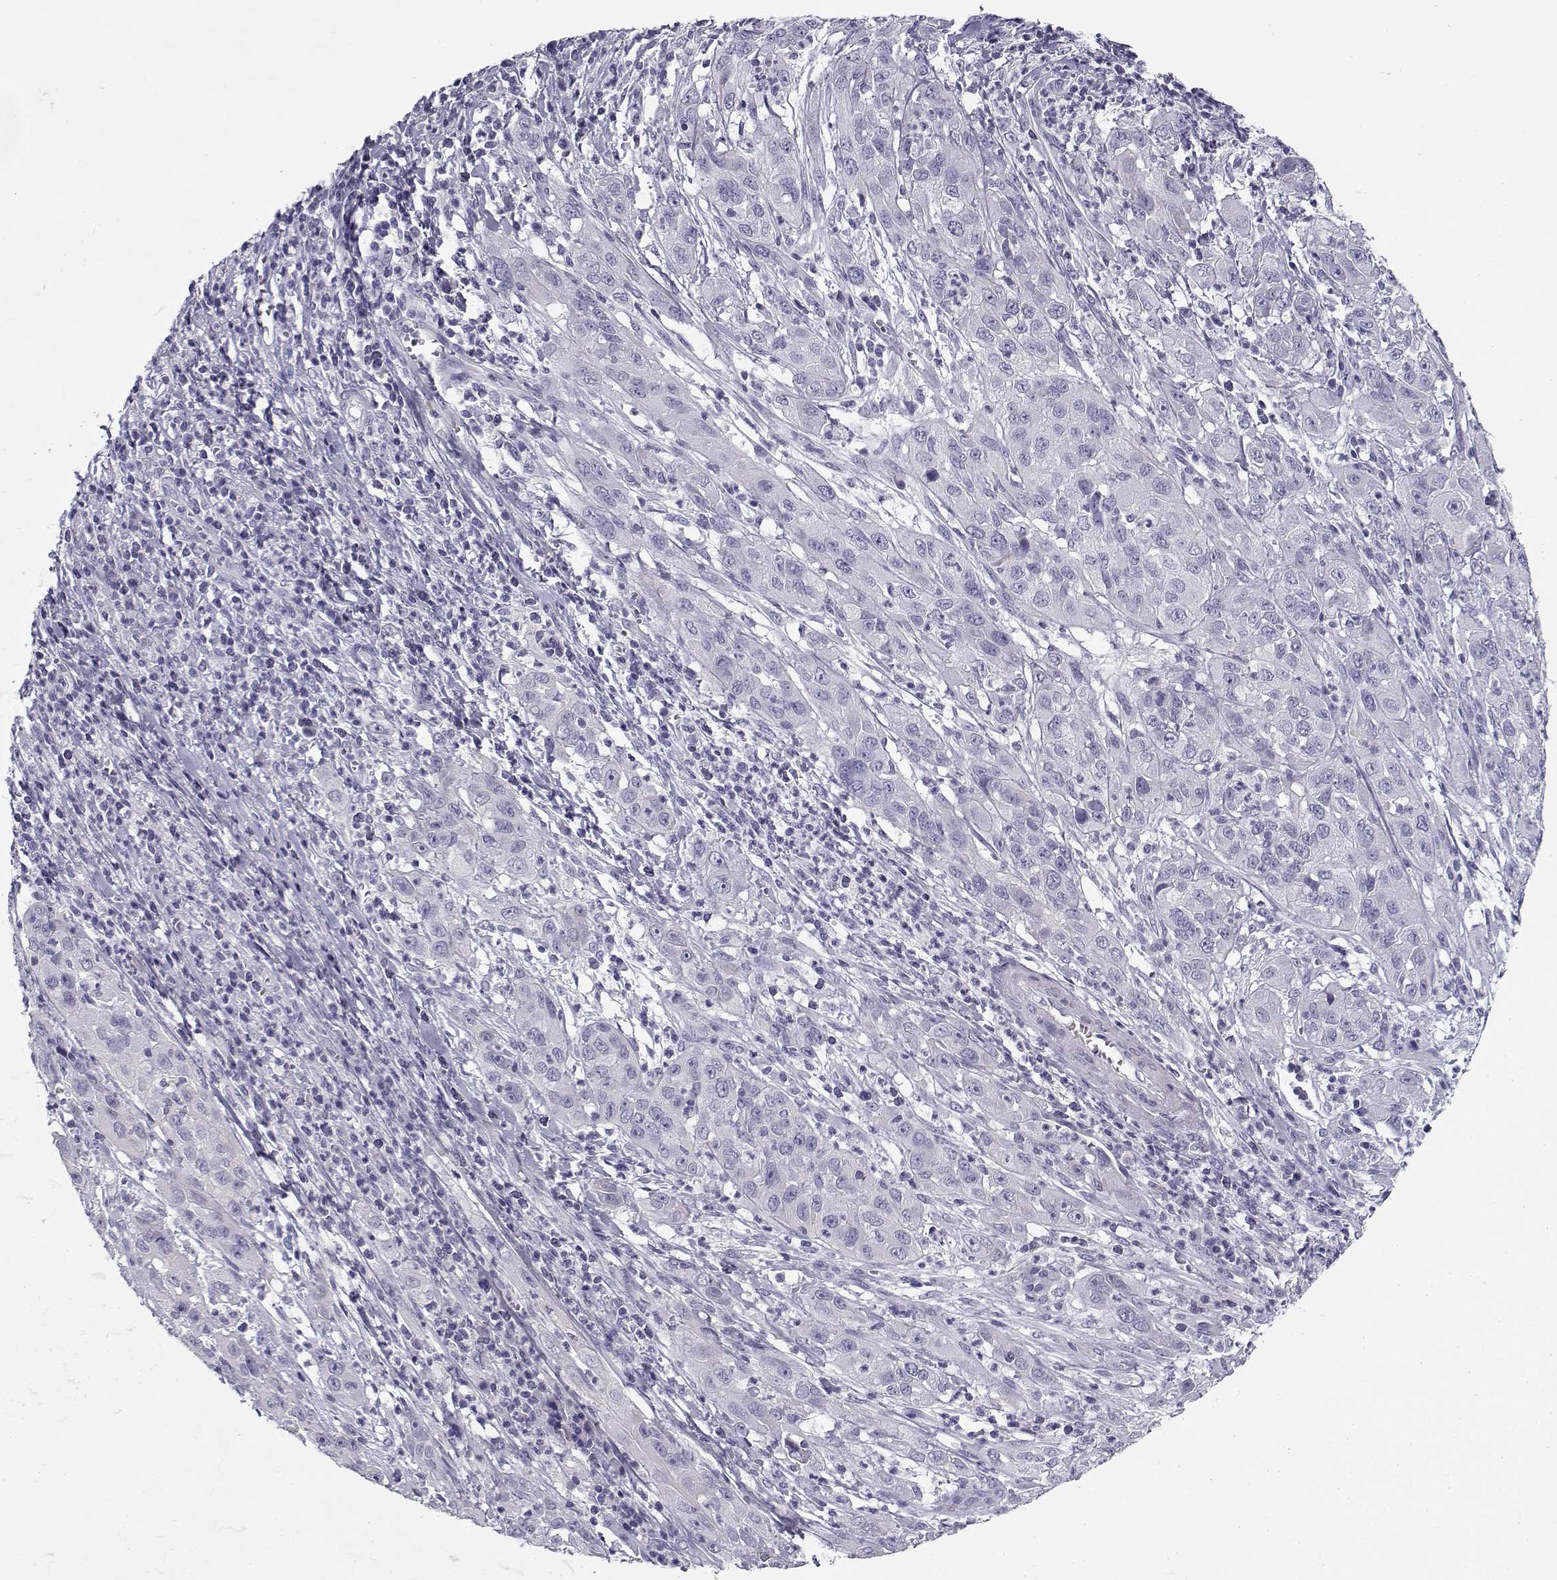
{"staining": {"intensity": "negative", "quantity": "none", "location": "none"}, "tissue": "cervical cancer", "cell_type": "Tumor cells", "image_type": "cancer", "snomed": [{"axis": "morphology", "description": "Squamous cell carcinoma, NOS"}, {"axis": "topography", "description": "Cervix"}], "caption": "Photomicrograph shows no significant protein positivity in tumor cells of squamous cell carcinoma (cervical).", "gene": "CREB3L3", "patient": {"sex": "female", "age": 32}}